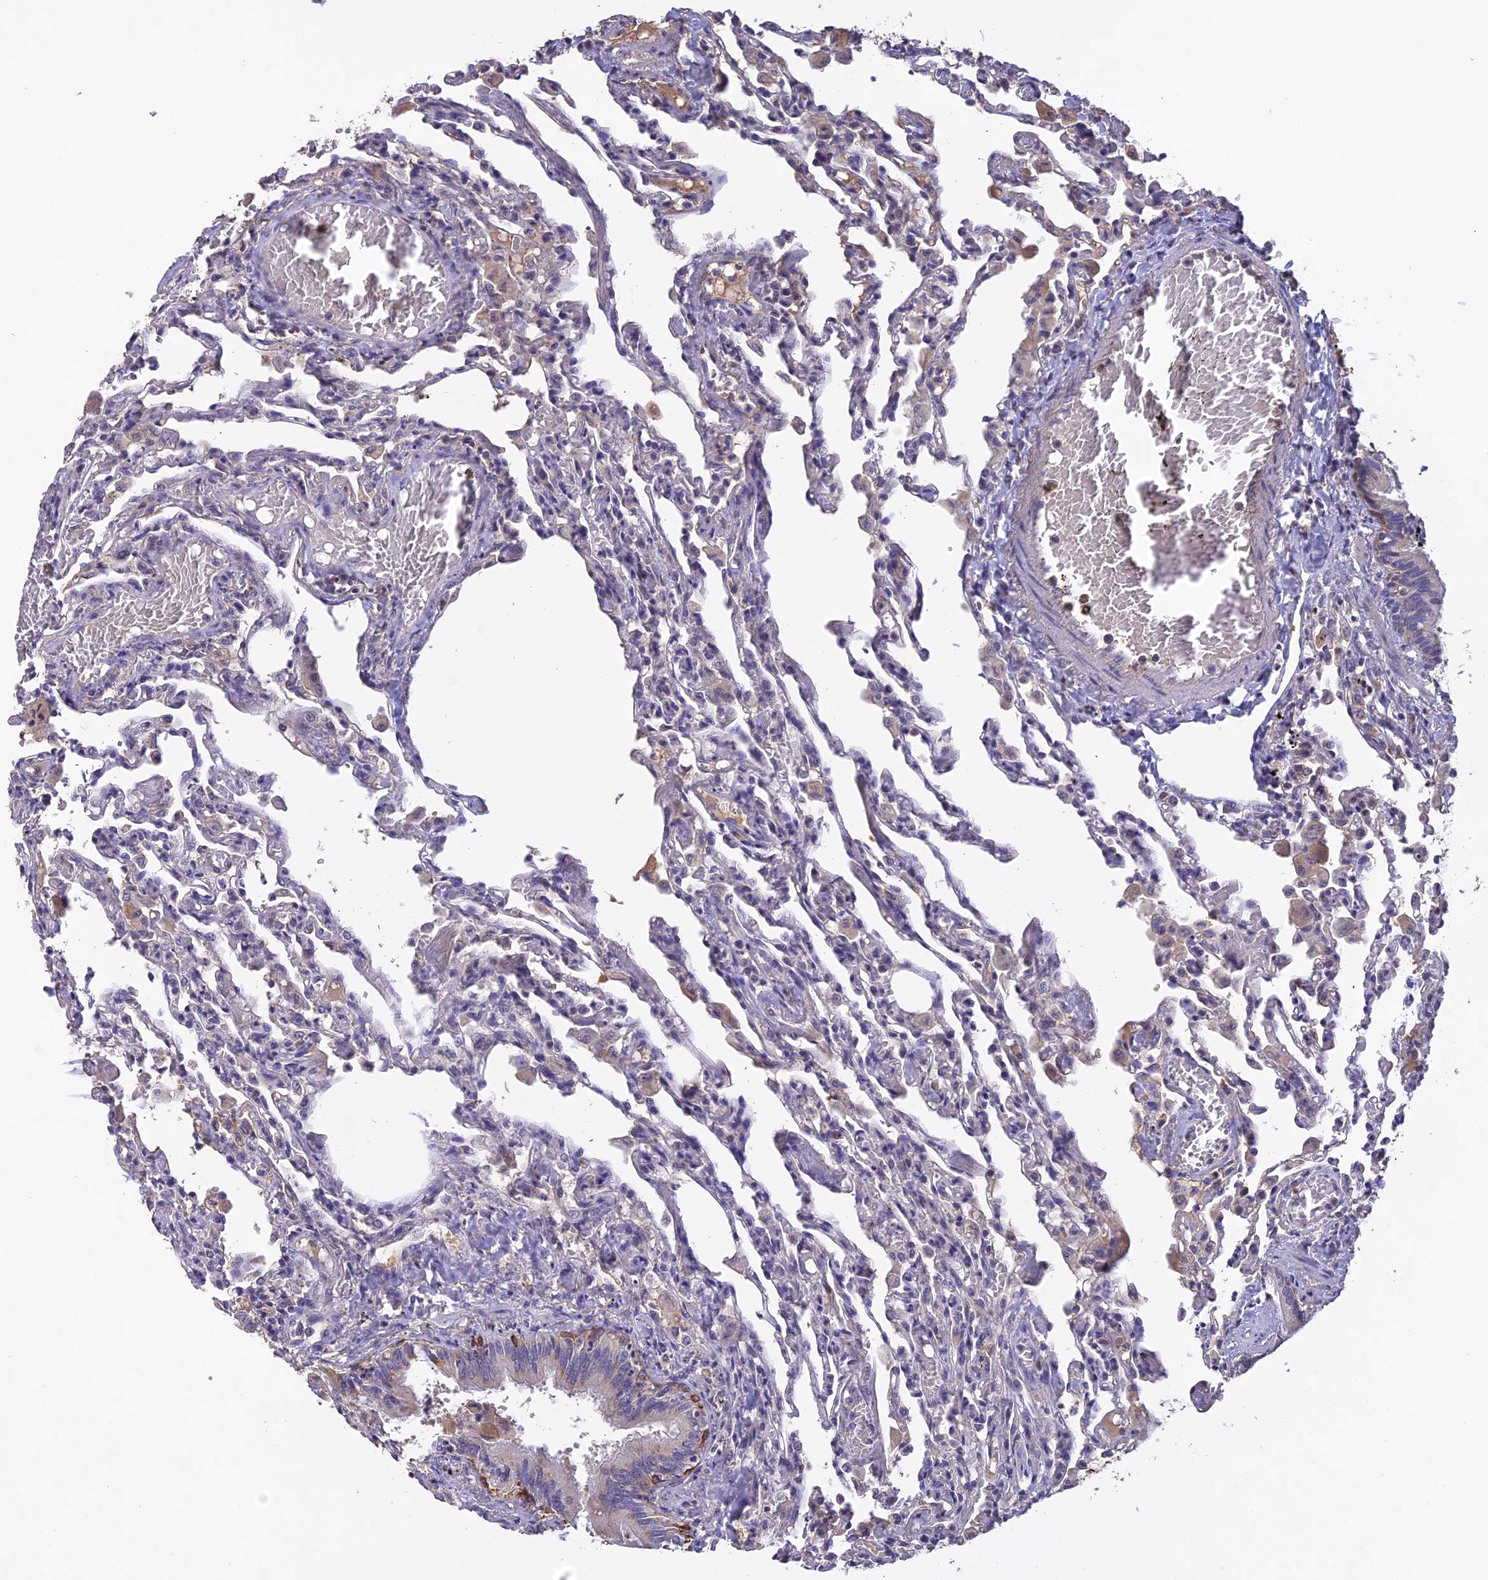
{"staining": {"intensity": "negative", "quantity": "none", "location": "none"}, "tissue": "lung", "cell_type": "Alveolar cells", "image_type": "normal", "snomed": [{"axis": "morphology", "description": "Normal tissue, NOS"}, {"axis": "topography", "description": "Bronchus"}, {"axis": "topography", "description": "Lung"}], "caption": "A histopathology image of lung stained for a protein shows no brown staining in alveolar cells.", "gene": "SLC39A13", "patient": {"sex": "female", "age": 49}}